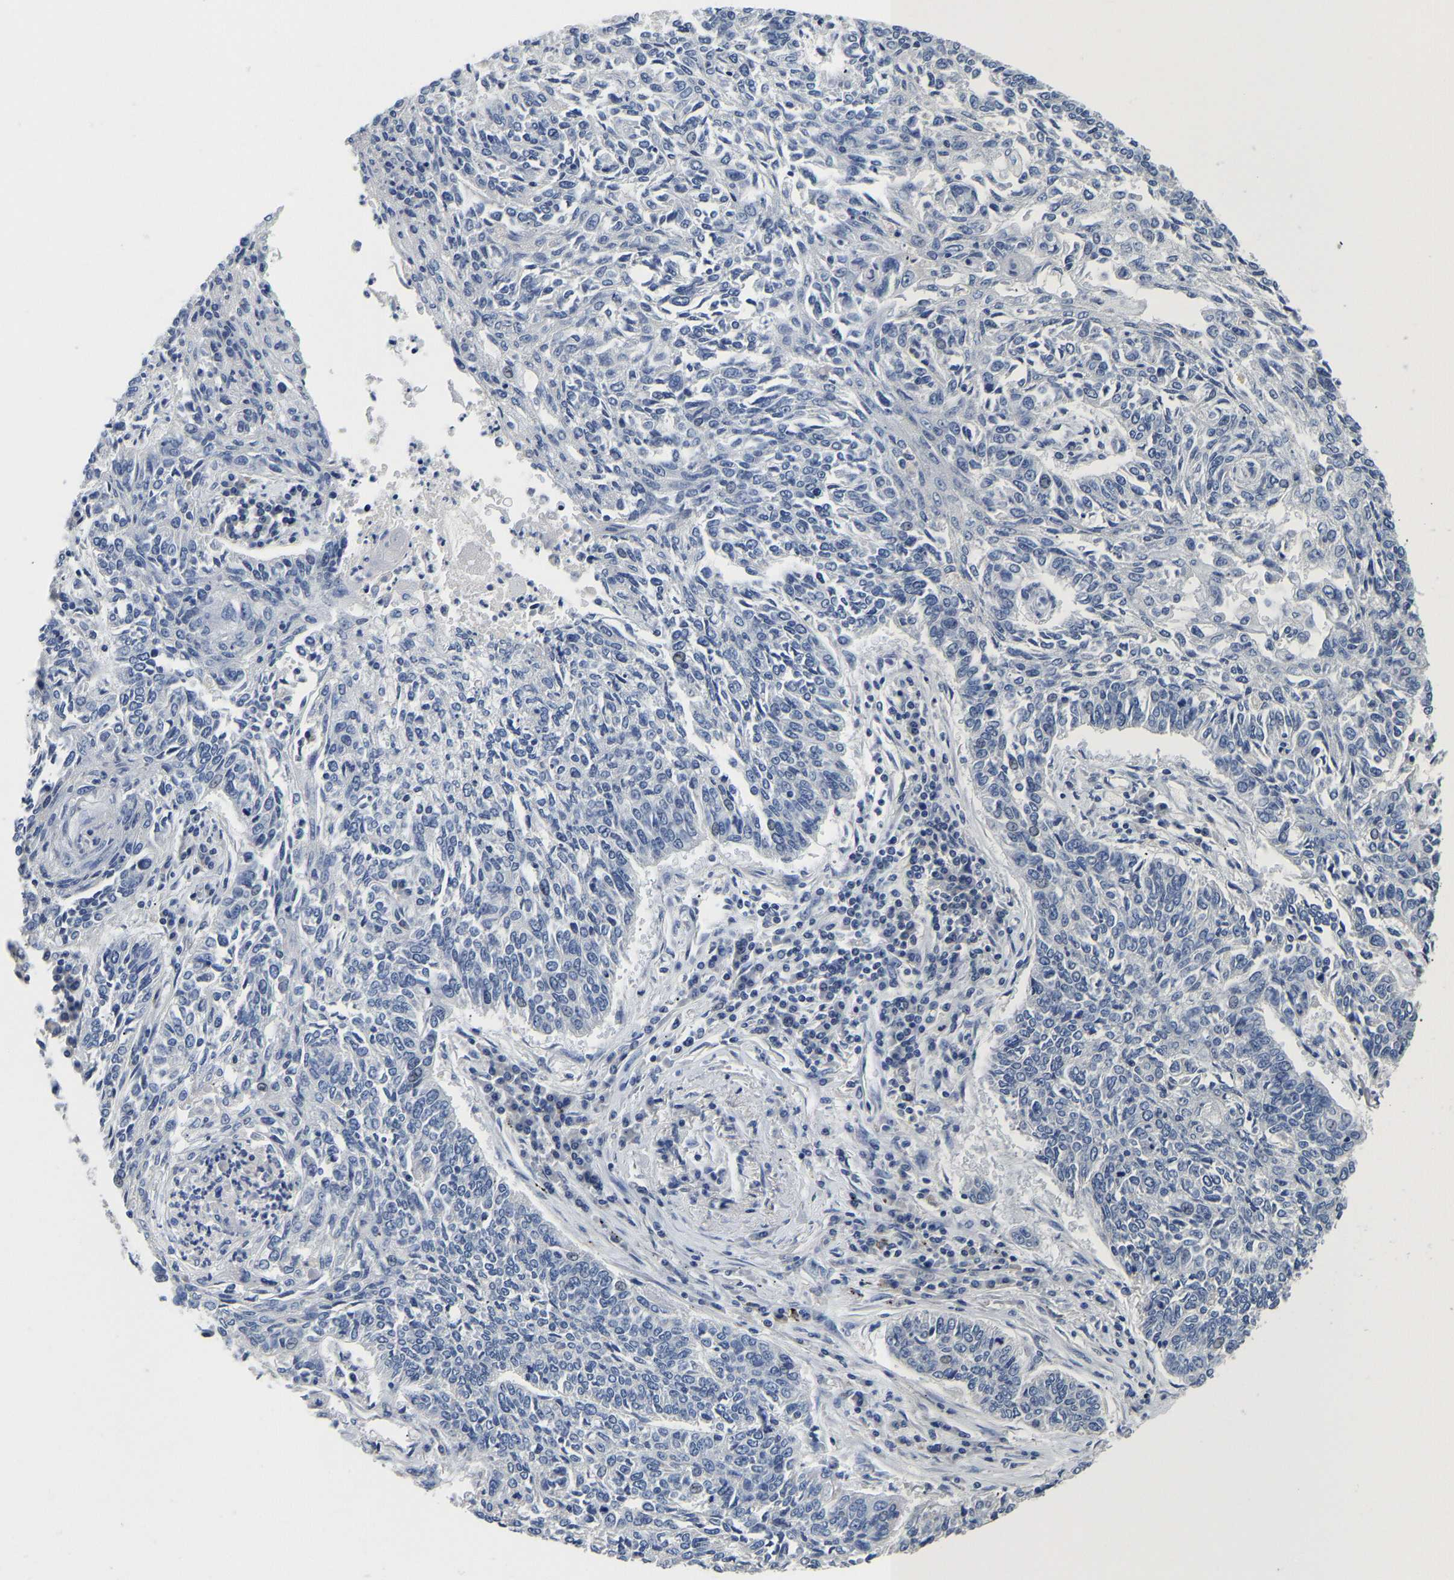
{"staining": {"intensity": "negative", "quantity": "none", "location": "none"}, "tissue": "lung cancer", "cell_type": "Tumor cells", "image_type": "cancer", "snomed": [{"axis": "morphology", "description": "Normal tissue, NOS"}, {"axis": "morphology", "description": "Squamous cell carcinoma, NOS"}, {"axis": "topography", "description": "Cartilage tissue"}, {"axis": "topography", "description": "Bronchus"}, {"axis": "topography", "description": "Lung"}], "caption": "An image of lung squamous cell carcinoma stained for a protein shows no brown staining in tumor cells.", "gene": "PCK2", "patient": {"sex": "female", "age": 49}}